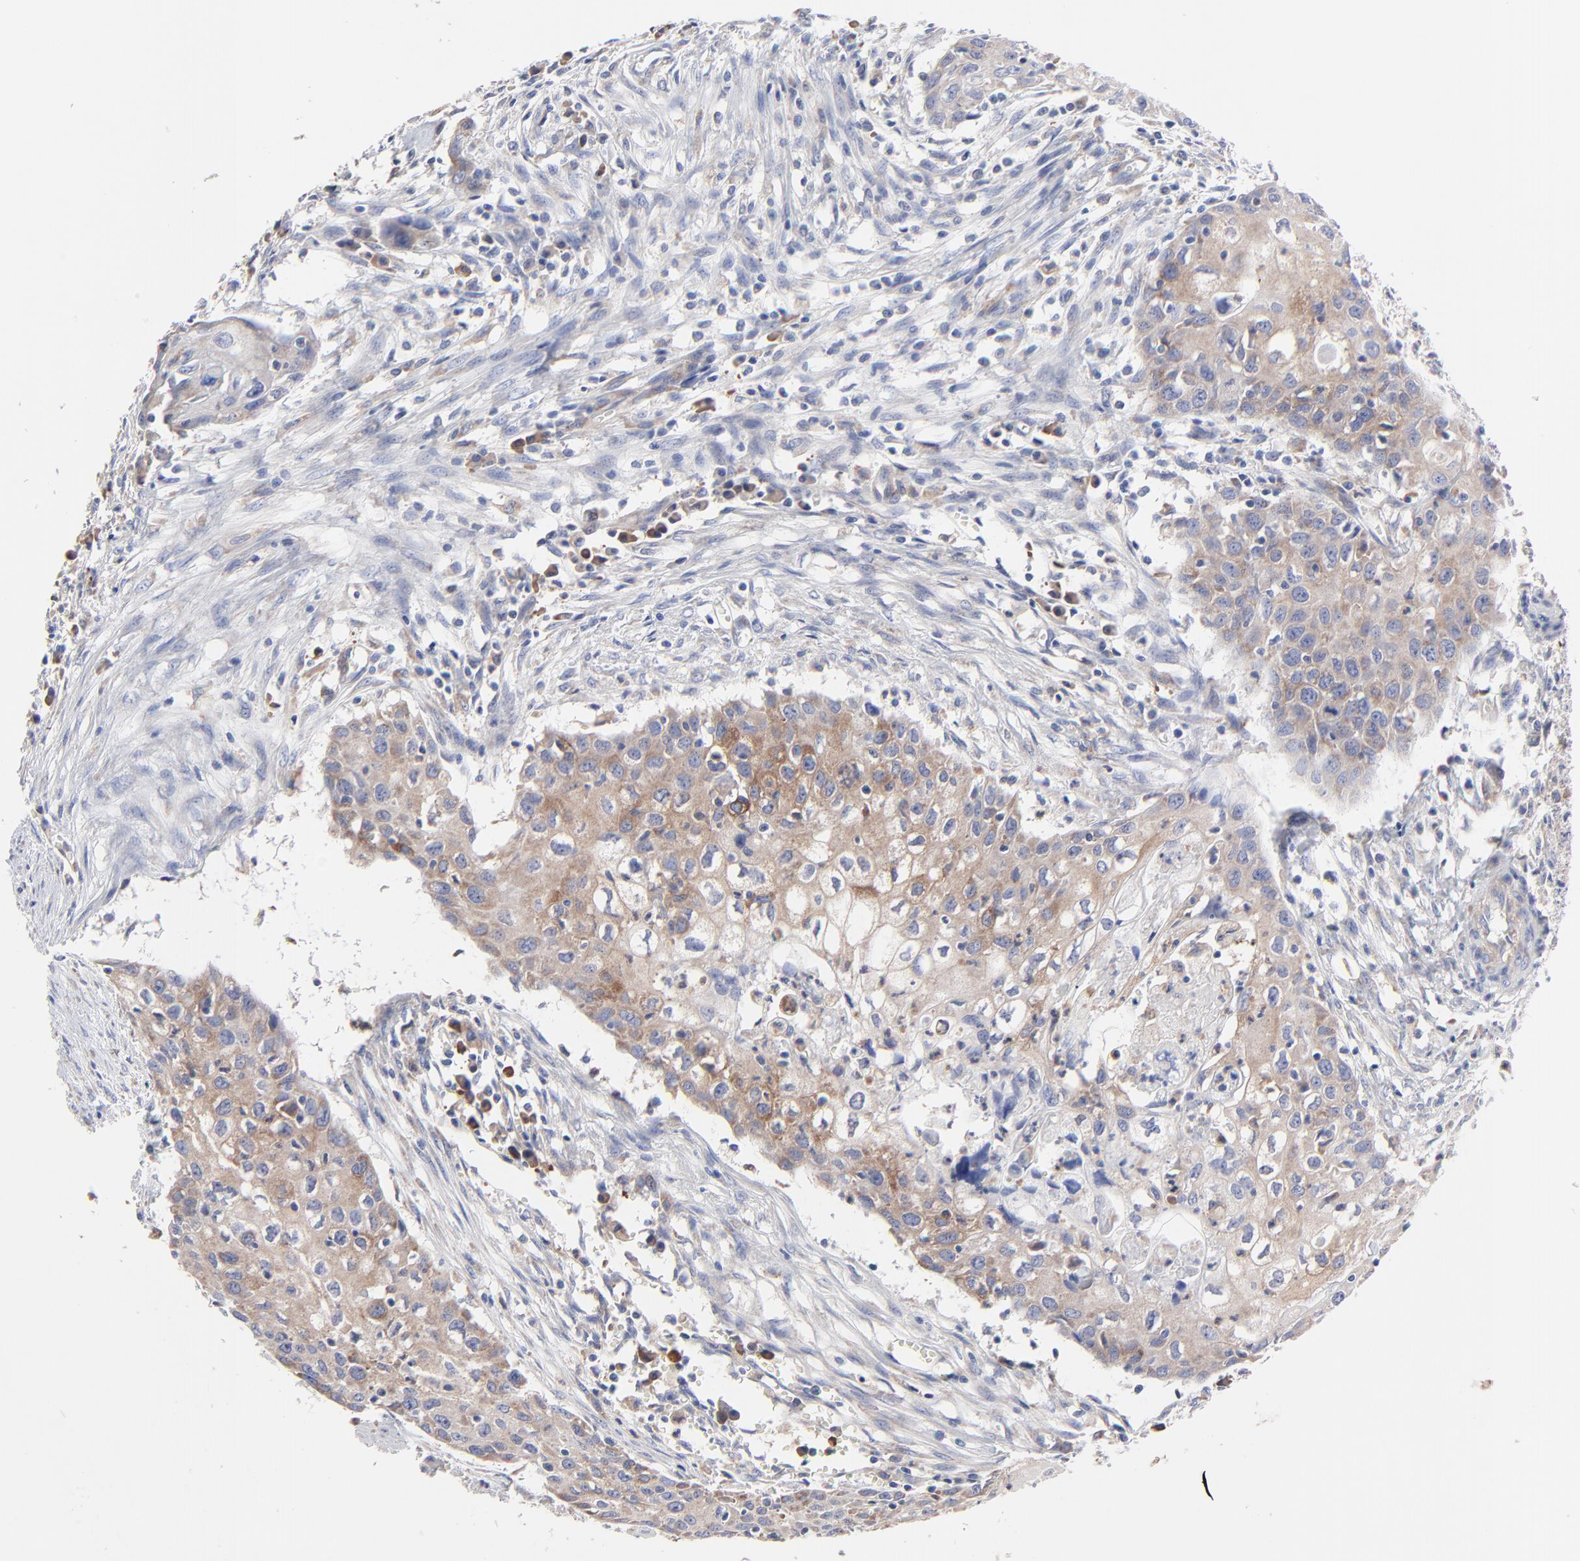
{"staining": {"intensity": "moderate", "quantity": ">75%", "location": "cytoplasmic/membranous"}, "tissue": "urothelial cancer", "cell_type": "Tumor cells", "image_type": "cancer", "snomed": [{"axis": "morphology", "description": "Urothelial carcinoma, High grade"}, {"axis": "topography", "description": "Urinary bladder"}], "caption": "Moderate cytoplasmic/membranous expression is seen in approximately >75% of tumor cells in urothelial cancer.", "gene": "PPFIBP2", "patient": {"sex": "male", "age": 54}}